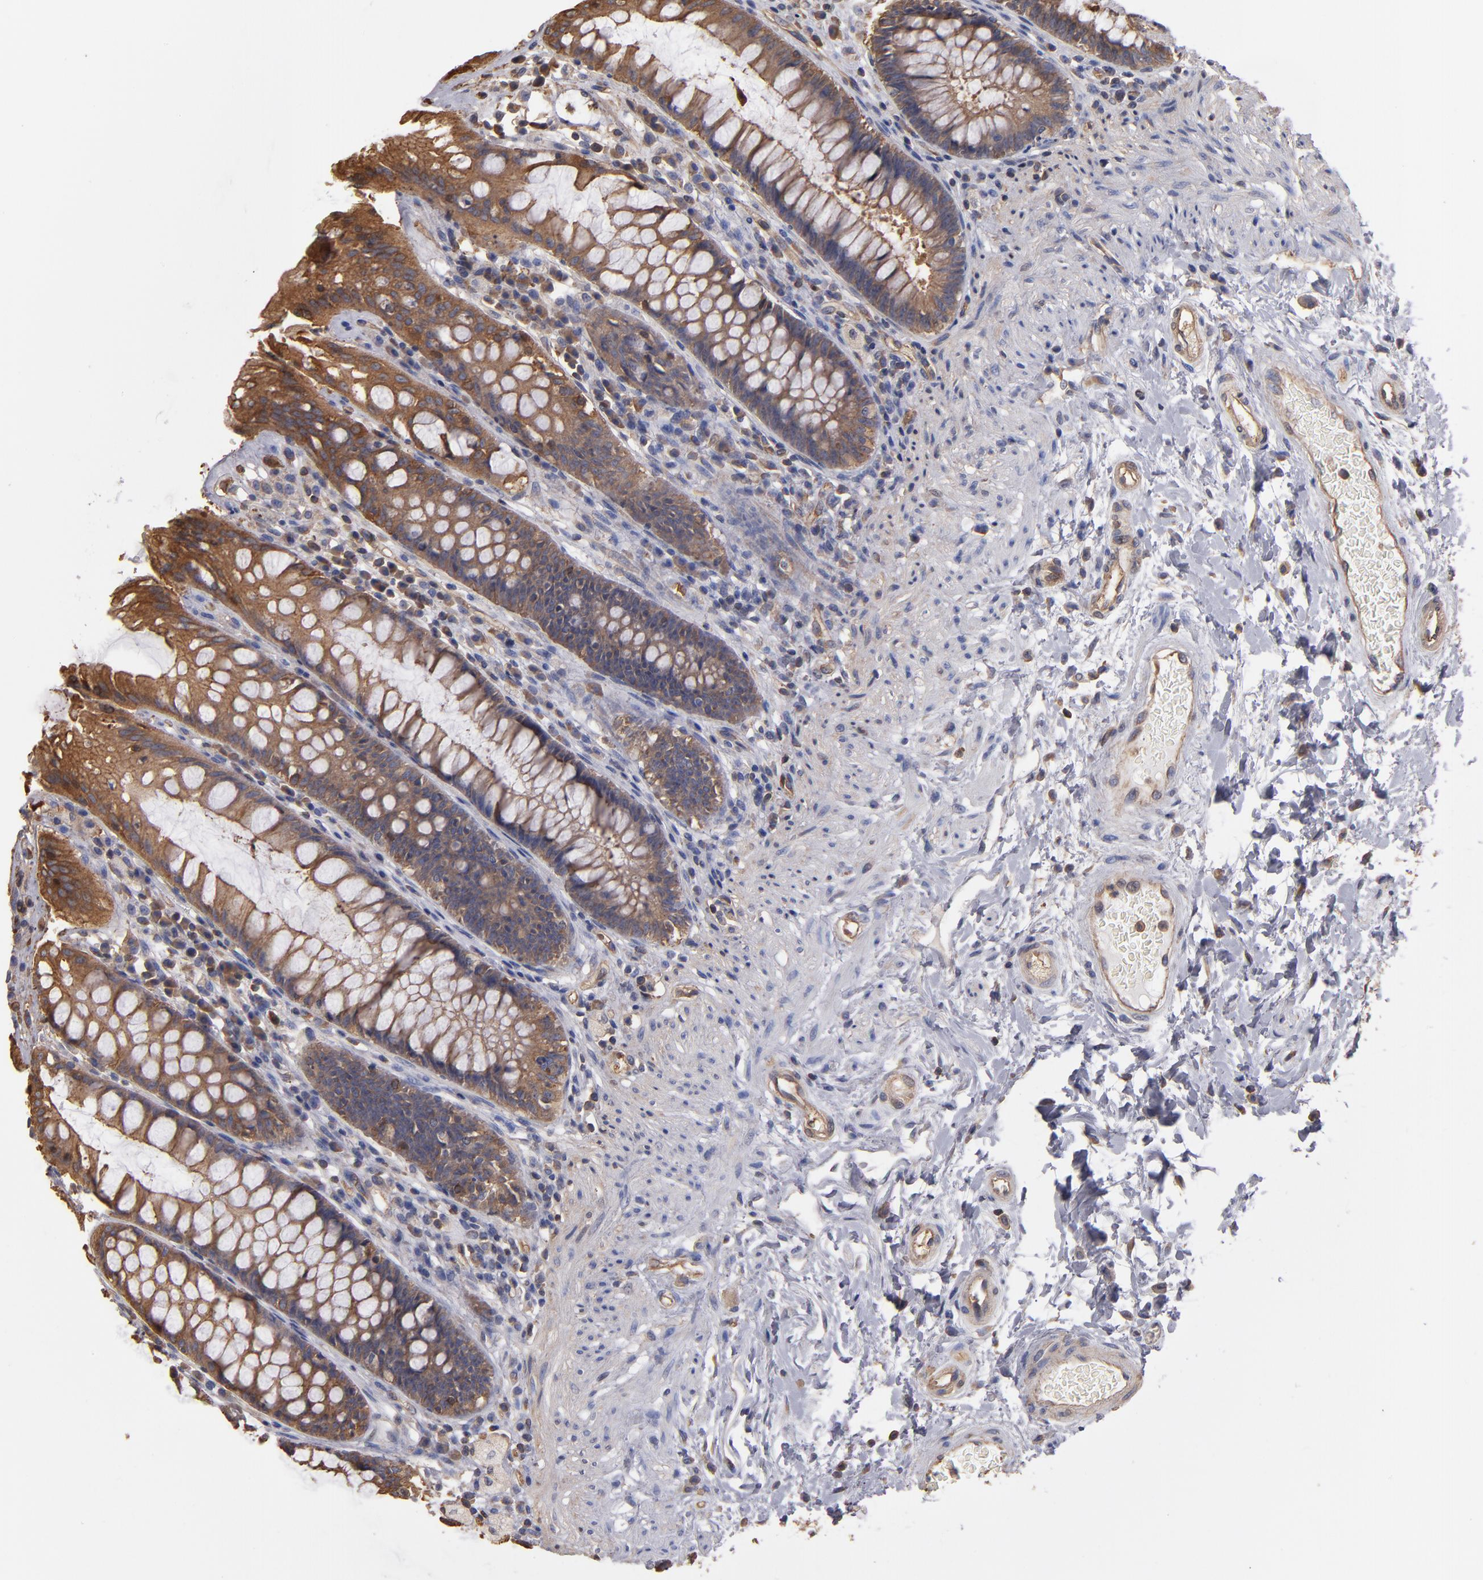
{"staining": {"intensity": "moderate", "quantity": ">75%", "location": "cytoplasmic/membranous"}, "tissue": "rectum", "cell_type": "Glandular cells", "image_type": "normal", "snomed": [{"axis": "morphology", "description": "Normal tissue, NOS"}, {"axis": "topography", "description": "Rectum"}], "caption": "Human rectum stained for a protein (brown) shows moderate cytoplasmic/membranous positive positivity in about >75% of glandular cells.", "gene": "ESYT2", "patient": {"sex": "female", "age": 46}}